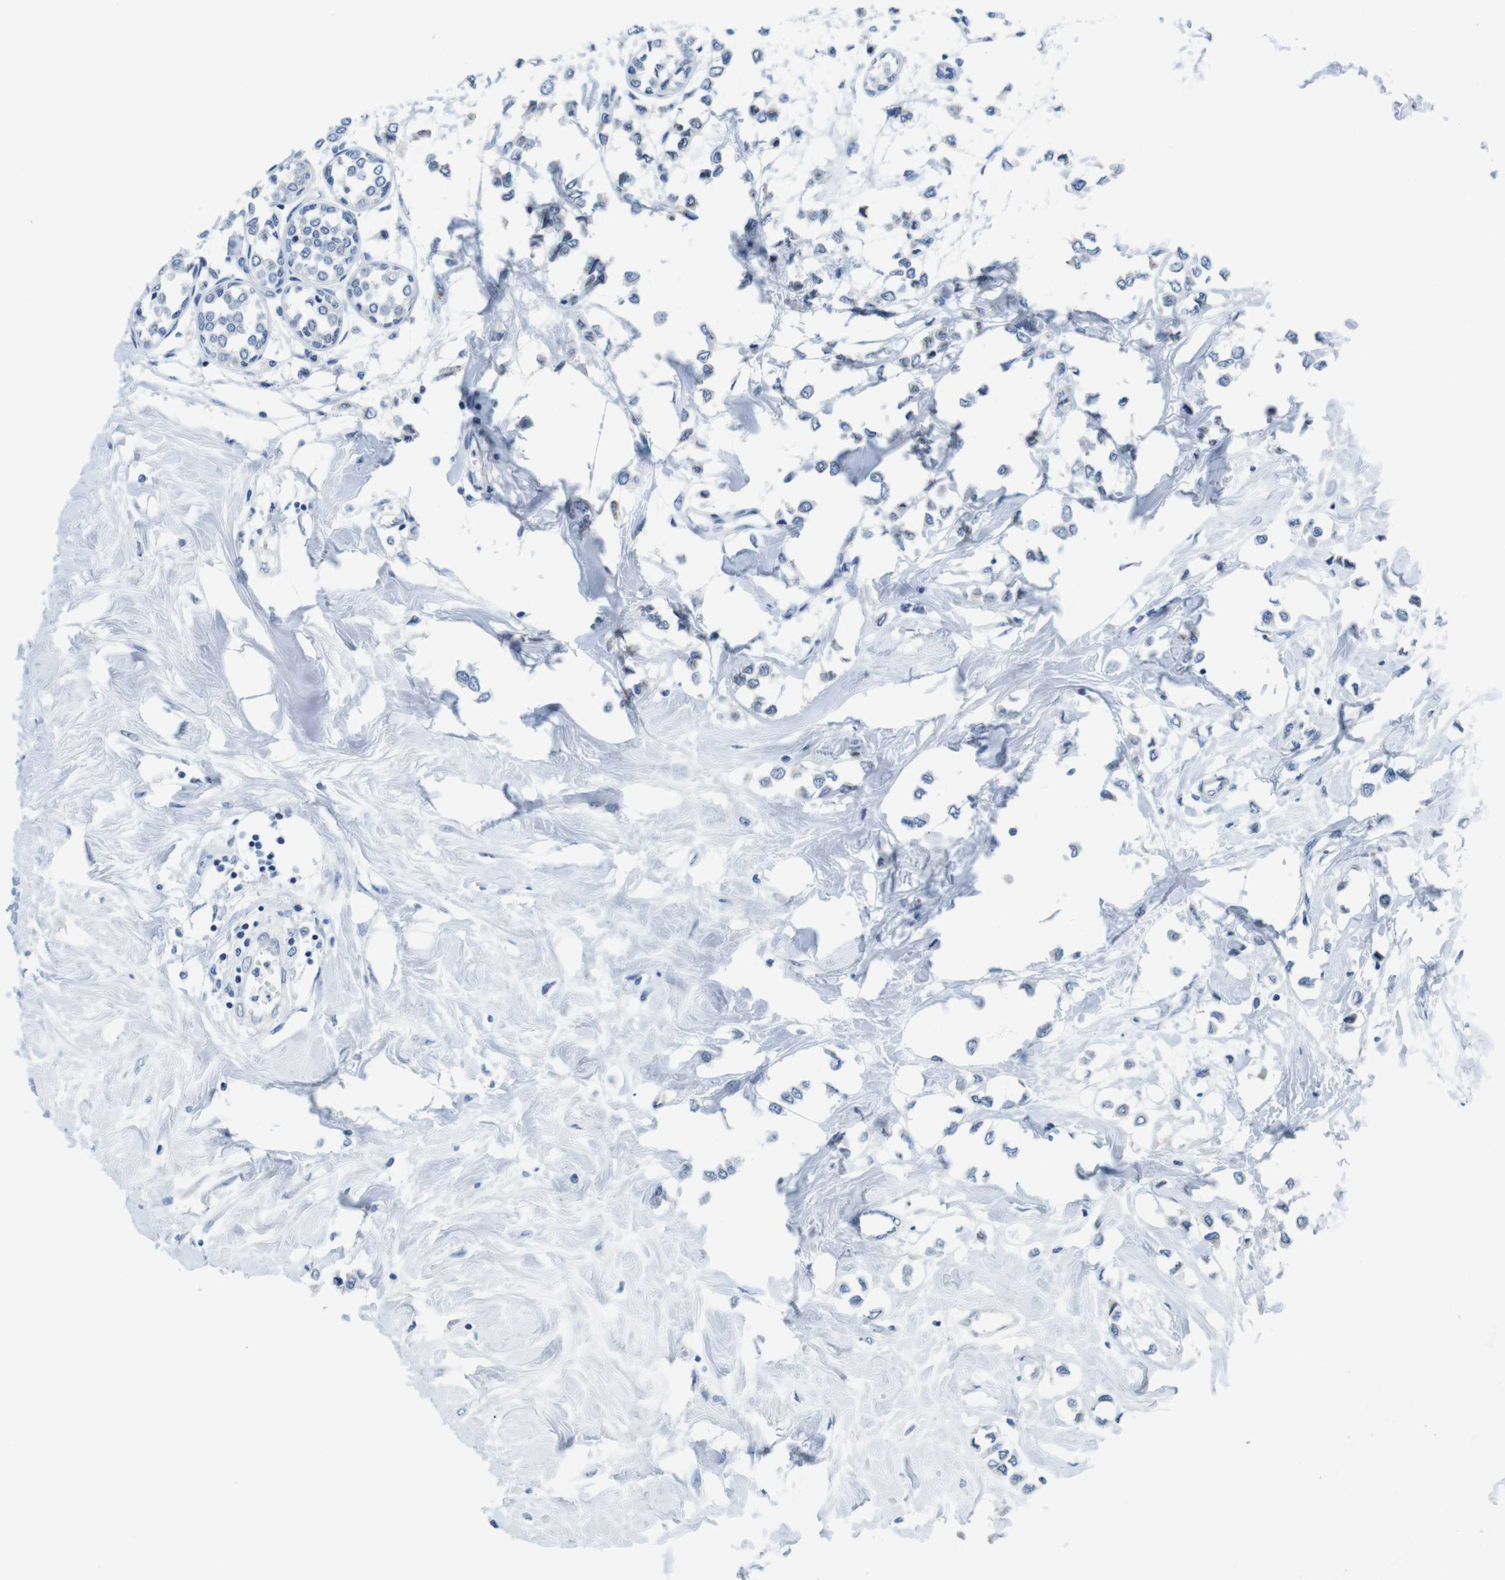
{"staining": {"intensity": "negative", "quantity": "none", "location": "none"}, "tissue": "breast cancer", "cell_type": "Tumor cells", "image_type": "cancer", "snomed": [{"axis": "morphology", "description": "Lobular carcinoma"}, {"axis": "topography", "description": "Breast"}], "caption": "Immunohistochemistry (IHC) of breast cancer (lobular carcinoma) shows no expression in tumor cells.", "gene": "GOLGA2", "patient": {"sex": "female", "age": 51}}